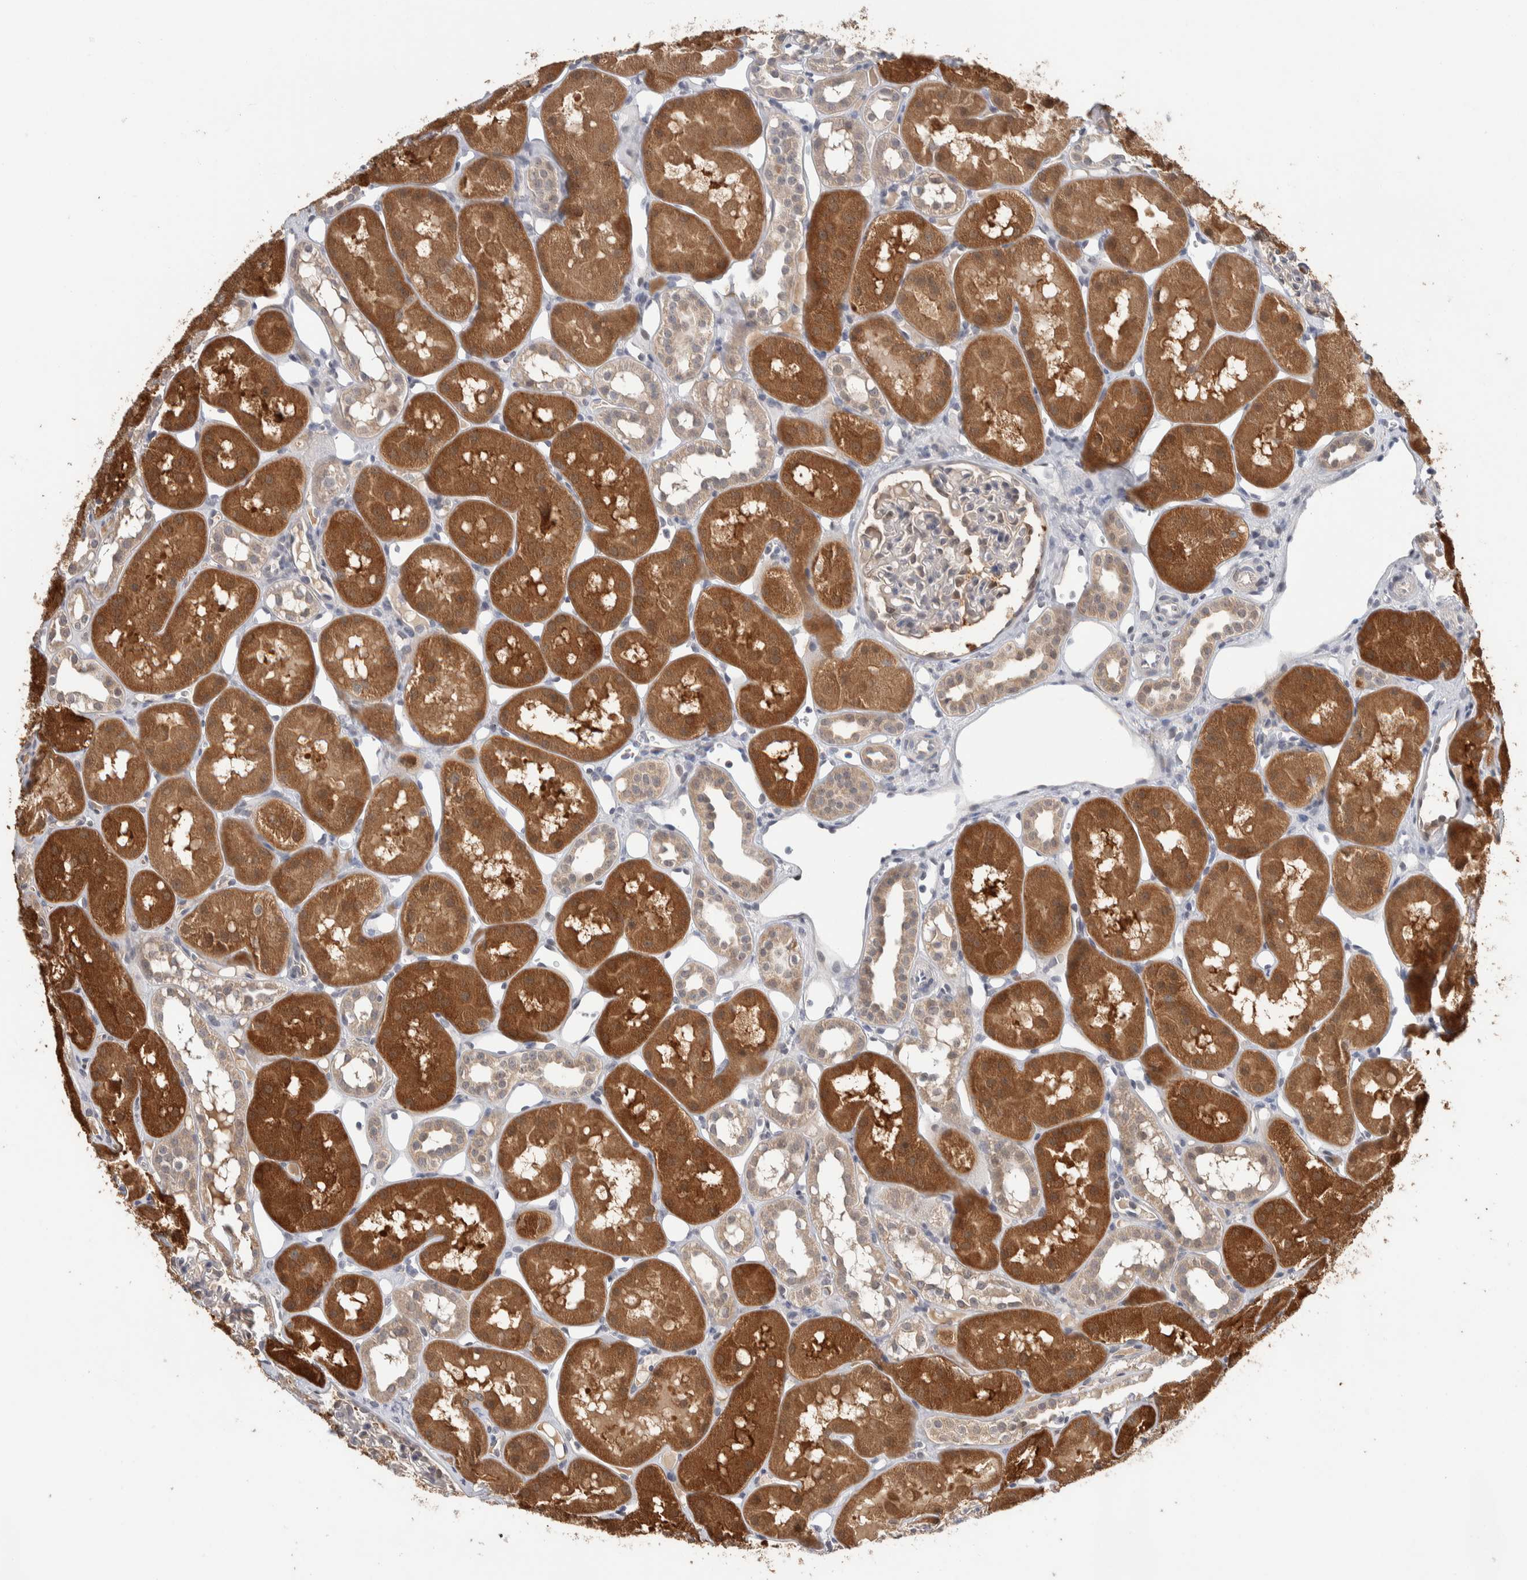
{"staining": {"intensity": "weak", "quantity": "<25%", "location": "cytoplasmic/membranous"}, "tissue": "kidney", "cell_type": "Cells in glomeruli", "image_type": "normal", "snomed": [{"axis": "morphology", "description": "Normal tissue, NOS"}, {"axis": "topography", "description": "Kidney"}], "caption": "Immunohistochemical staining of unremarkable human kidney shows no significant staining in cells in glomeruli.", "gene": "SHPK", "patient": {"sex": "male", "age": 16}}